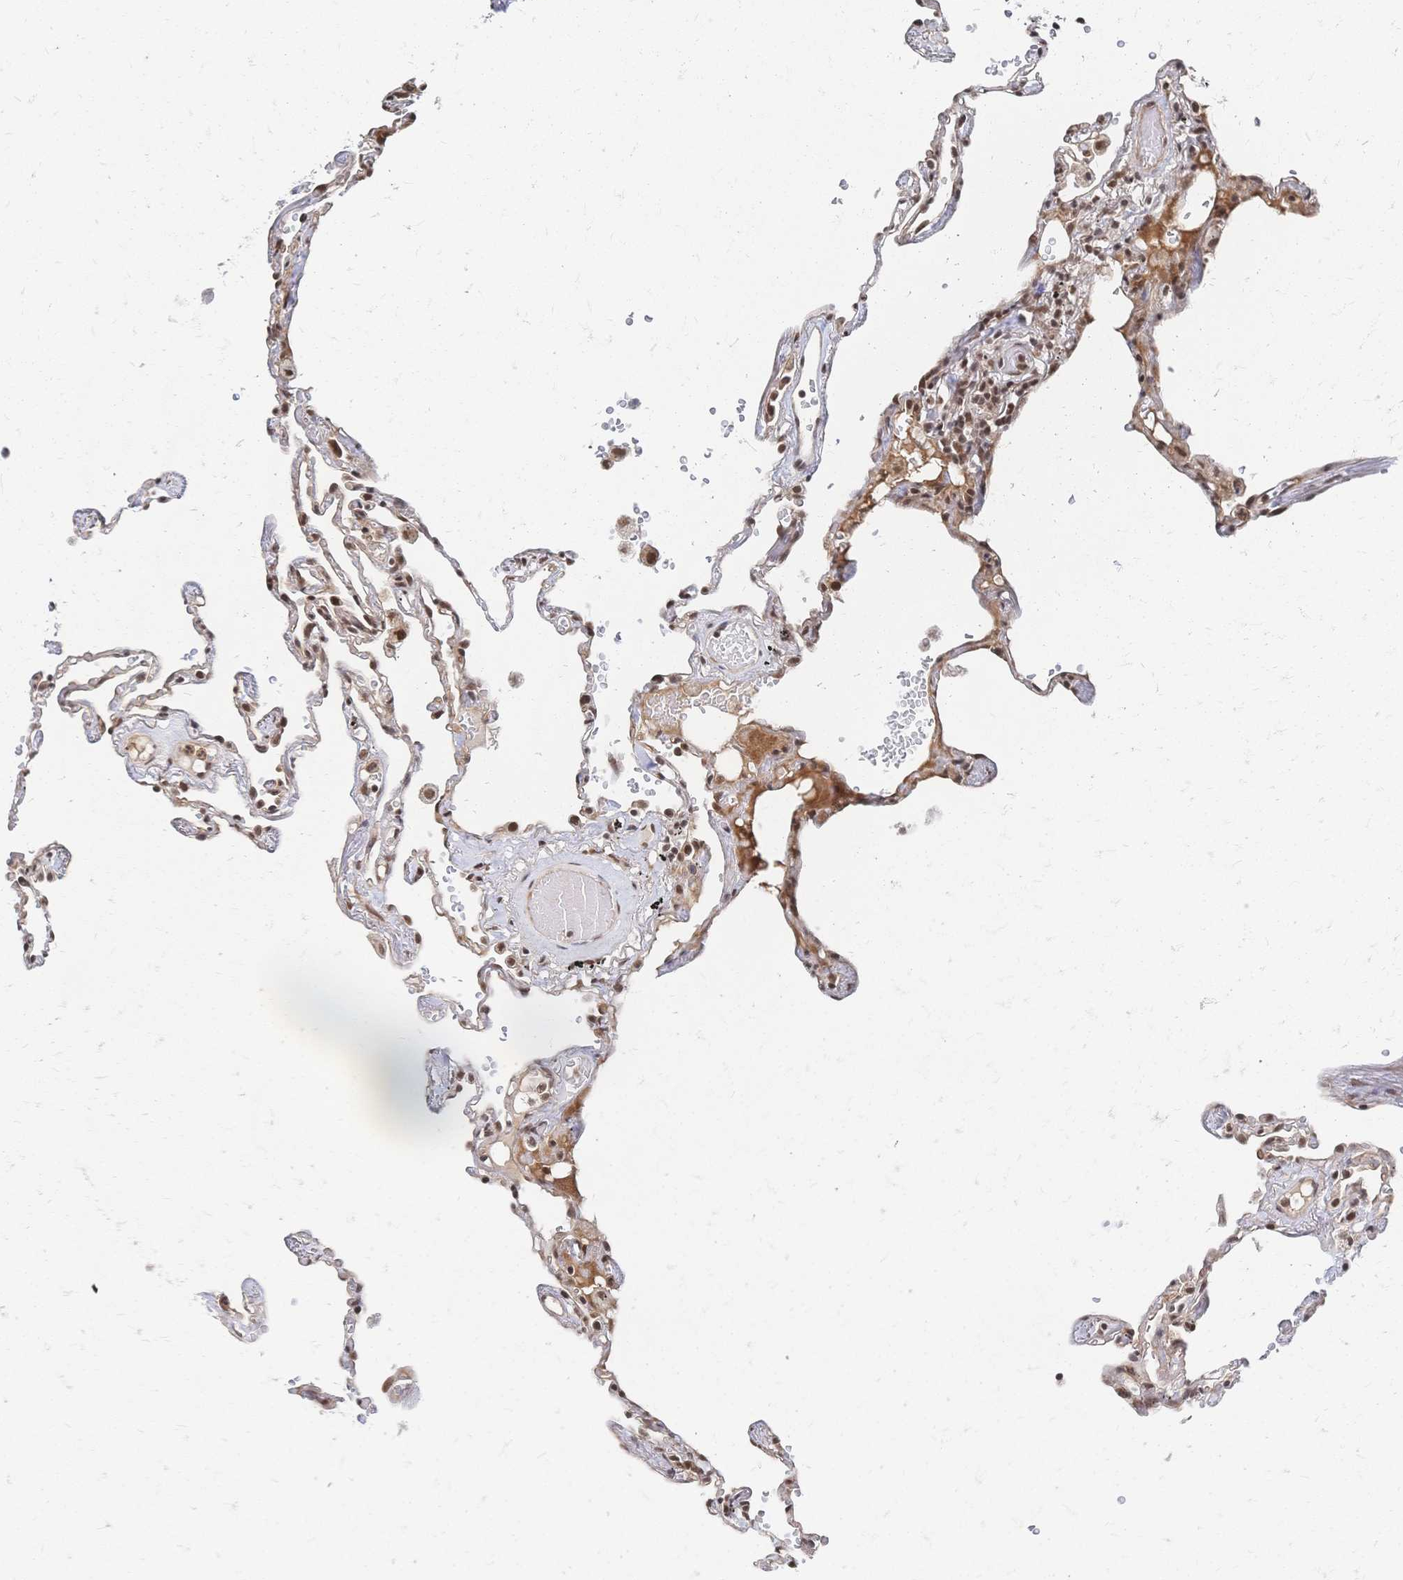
{"staining": {"intensity": "strong", "quantity": ">75%", "location": "nuclear"}, "tissue": "lung", "cell_type": "Alveolar cells", "image_type": "normal", "snomed": [{"axis": "morphology", "description": "Normal tissue, NOS"}, {"axis": "topography", "description": "Lung"}], "caption": "Normal lung exhibits strong nuclear positivity in about >75% of alveolar cells (Stains: DAB in brown, nuclei in blue, Microscopy: brightfield microscopy at high magnification)..", "gene": "NELFA", "patient": {"sex": "female", "age": 67}}